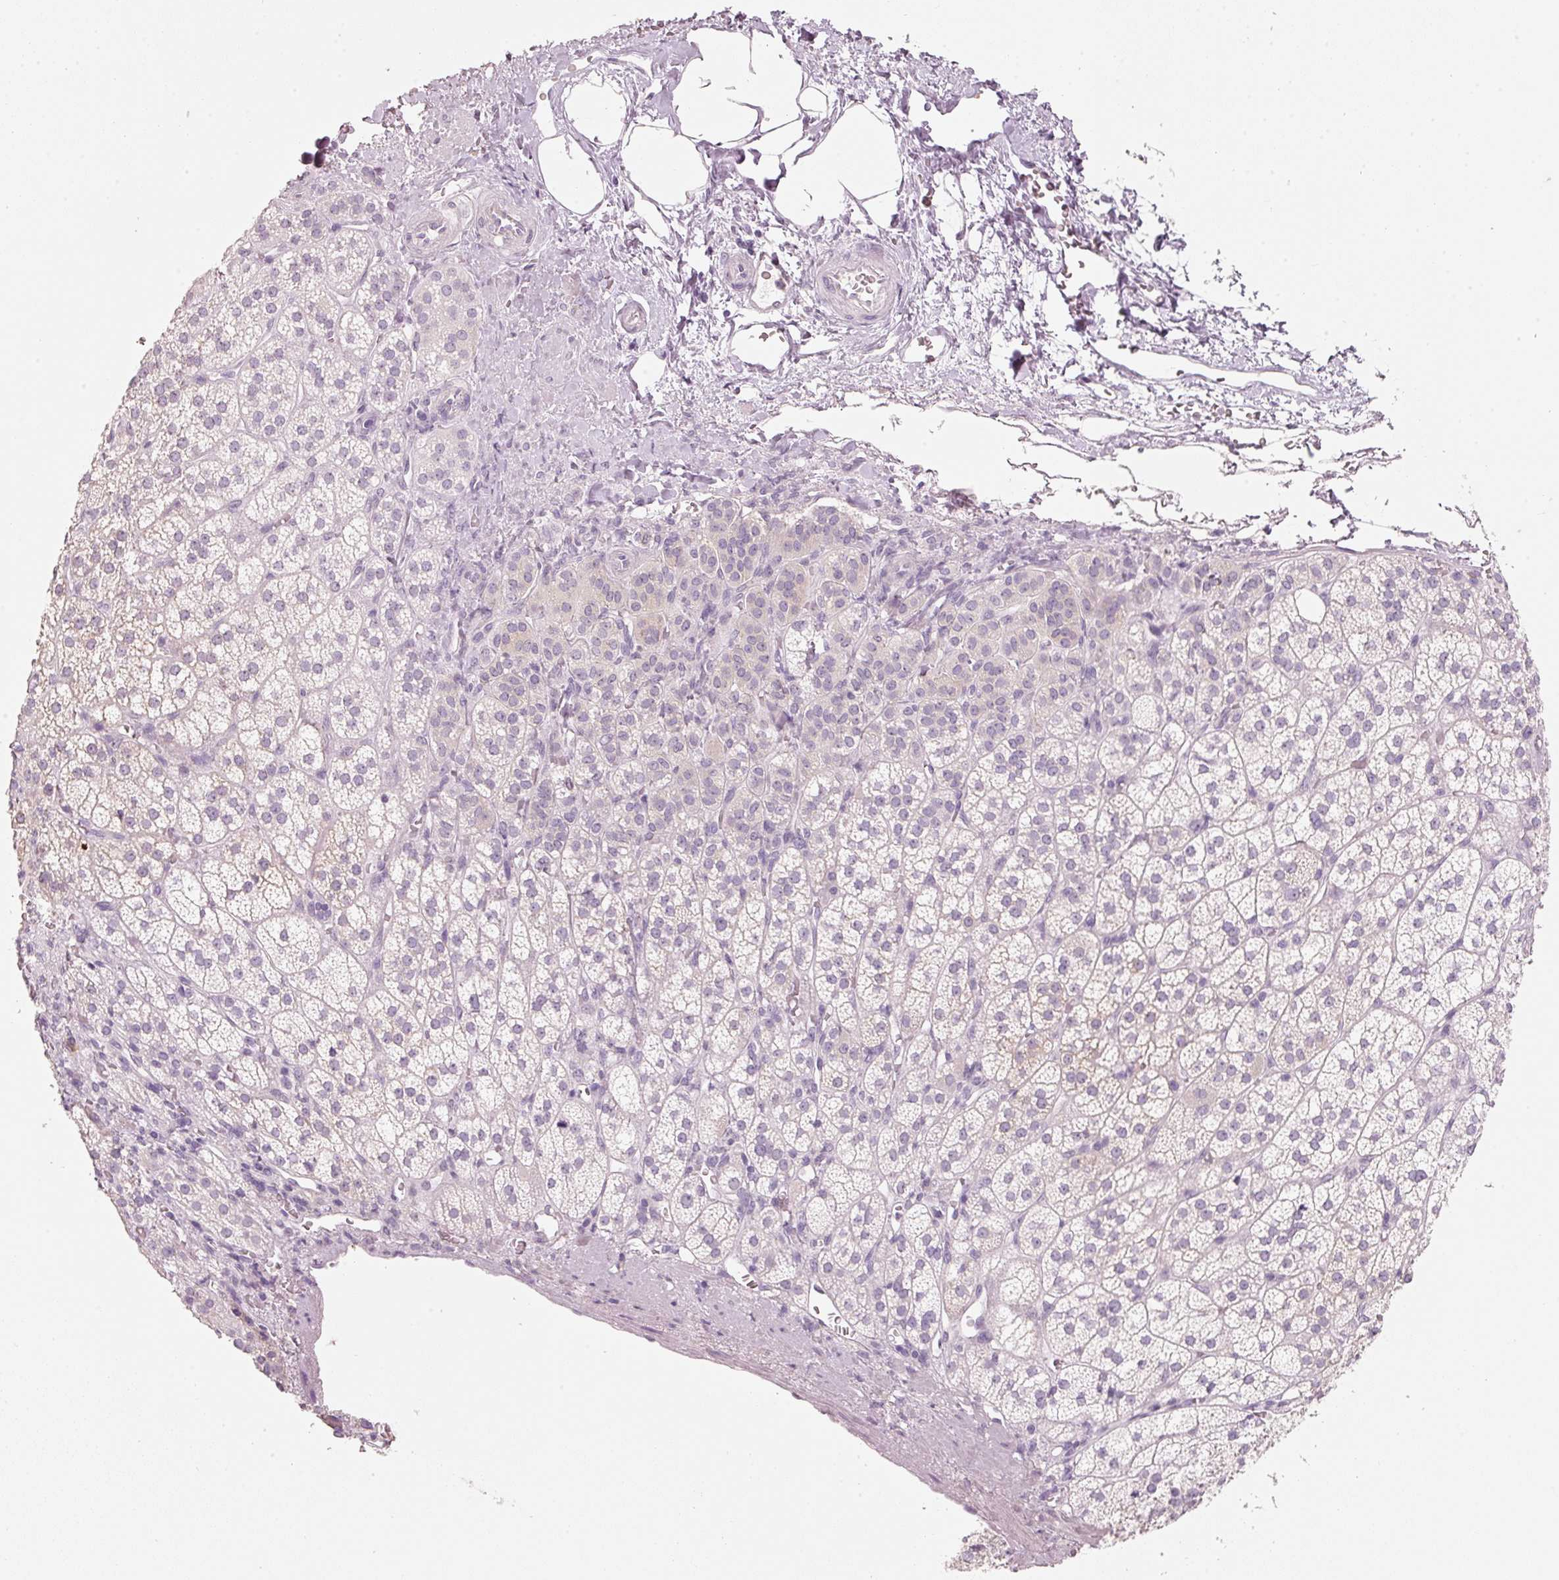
{"staining": {"intensity": "weak", "quantity": "25%-75%", "location": "cytoplasmic/membranous"}, "tissue": "adrenal gland", "cell_type": "Glandular cells", "image_type": "normal", "snomed": [{"axis": "morphology", "description": "Normal tissue, NOS"}, {"axis": "topography", "description": "Adrenal gland"}], "caption": "IHC staining of normal adrenal gland, which shows low levels of weak cytoplasmic/membranous positivity in approximately 25%-75% of glandular cells indicating weak cytoplasmic/membranous protein expression. The staining was performed using DAB (brown) for protein detection and nuclei were counterstained in hematoxylin (blue).", "gene": "STEAP1", "patient": {"sex": "female", "age": 60}}